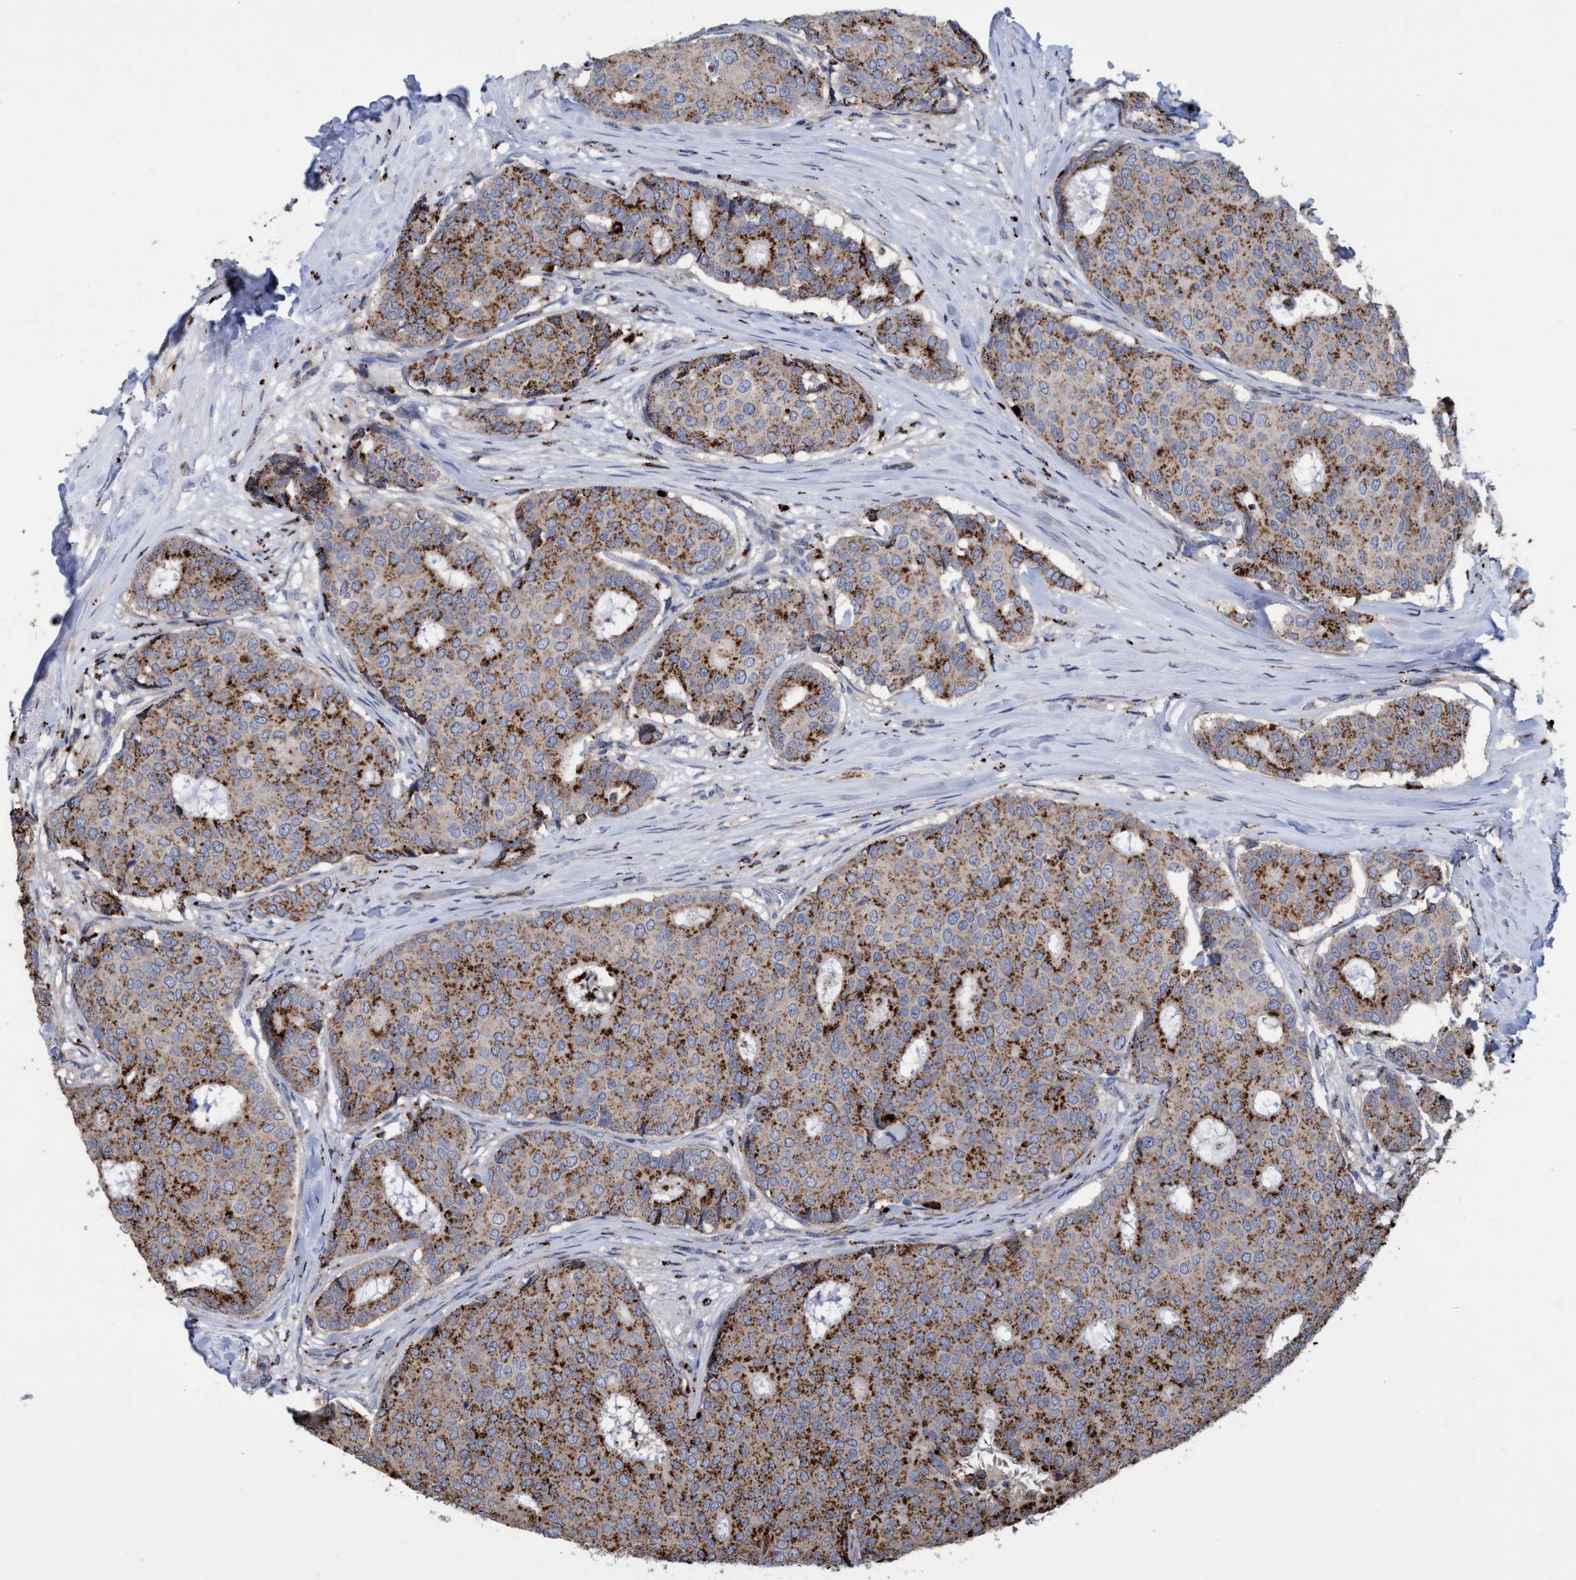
{"staining": {"intensity": "strong", "quantity": "25%-75%", "location": "cytoplasmic/membranous"}, "tissue": "breast cancer", "cell_type": "Tumor cells", "image_type": "cancer", "snomed": [{"axis": "morphology", "description": "Duct carcinoma"}, {"axis": "topography", "description": "Breast"}], "caption": "Immunohistochemistry photomicrograph of neoplastic tissue: breast intraductal carcinoma stained using IHC demonstrates high levels of strong protein expression localized specifically in the cytoplasmic/membranous of tumor cells, appearing as a cytoplasmic/membranous brown color.", "gene": "BBS9", "patient": {"sex": "female", "age": 75}}